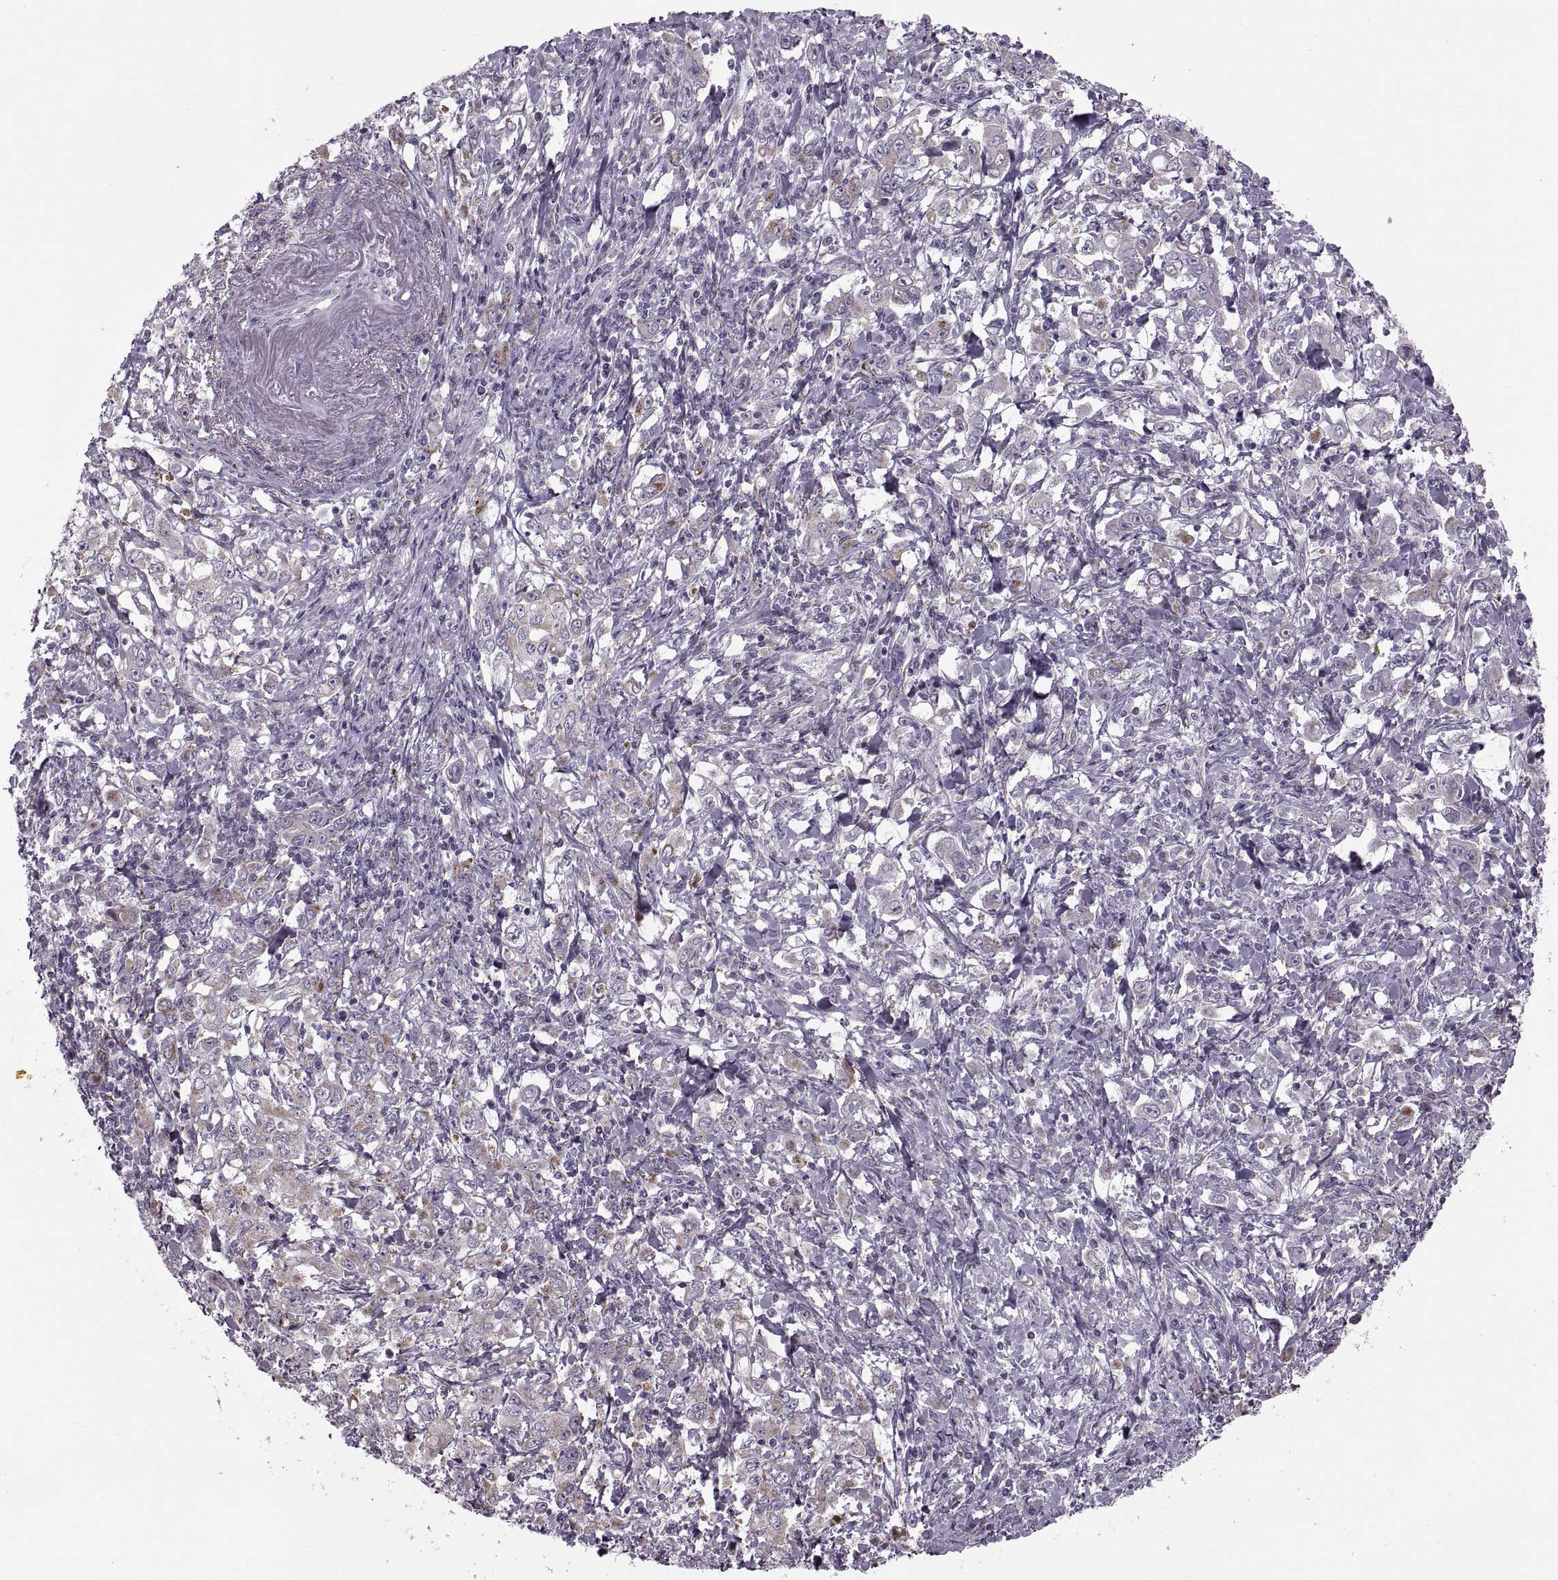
{"staining": {"intensity": "weak", "quantity": "<25%", "location": "cytoplasmic/membranous"}, "tissue": "stomach cancer", "cell_type": "Tumor cells", "image_type": "cancer", "snomed": [{"axis": "morphology", "description": "Adenocarcinoma, NOS"}, {"axis": "topography", "description": "Stomach, lower"}], "caption": "DAB (3,3'-diaminobenzidine) immunohistochemical staining of stomach cancer (adenocarcinoma) exhibits no significant staining in tumor cells. The staining is performed using DAB brown chromogen with nuclei counter-stained in using hematoxylin.", "gene": "PIERCE1", "patient": {"sex": "female", "age": 72}}